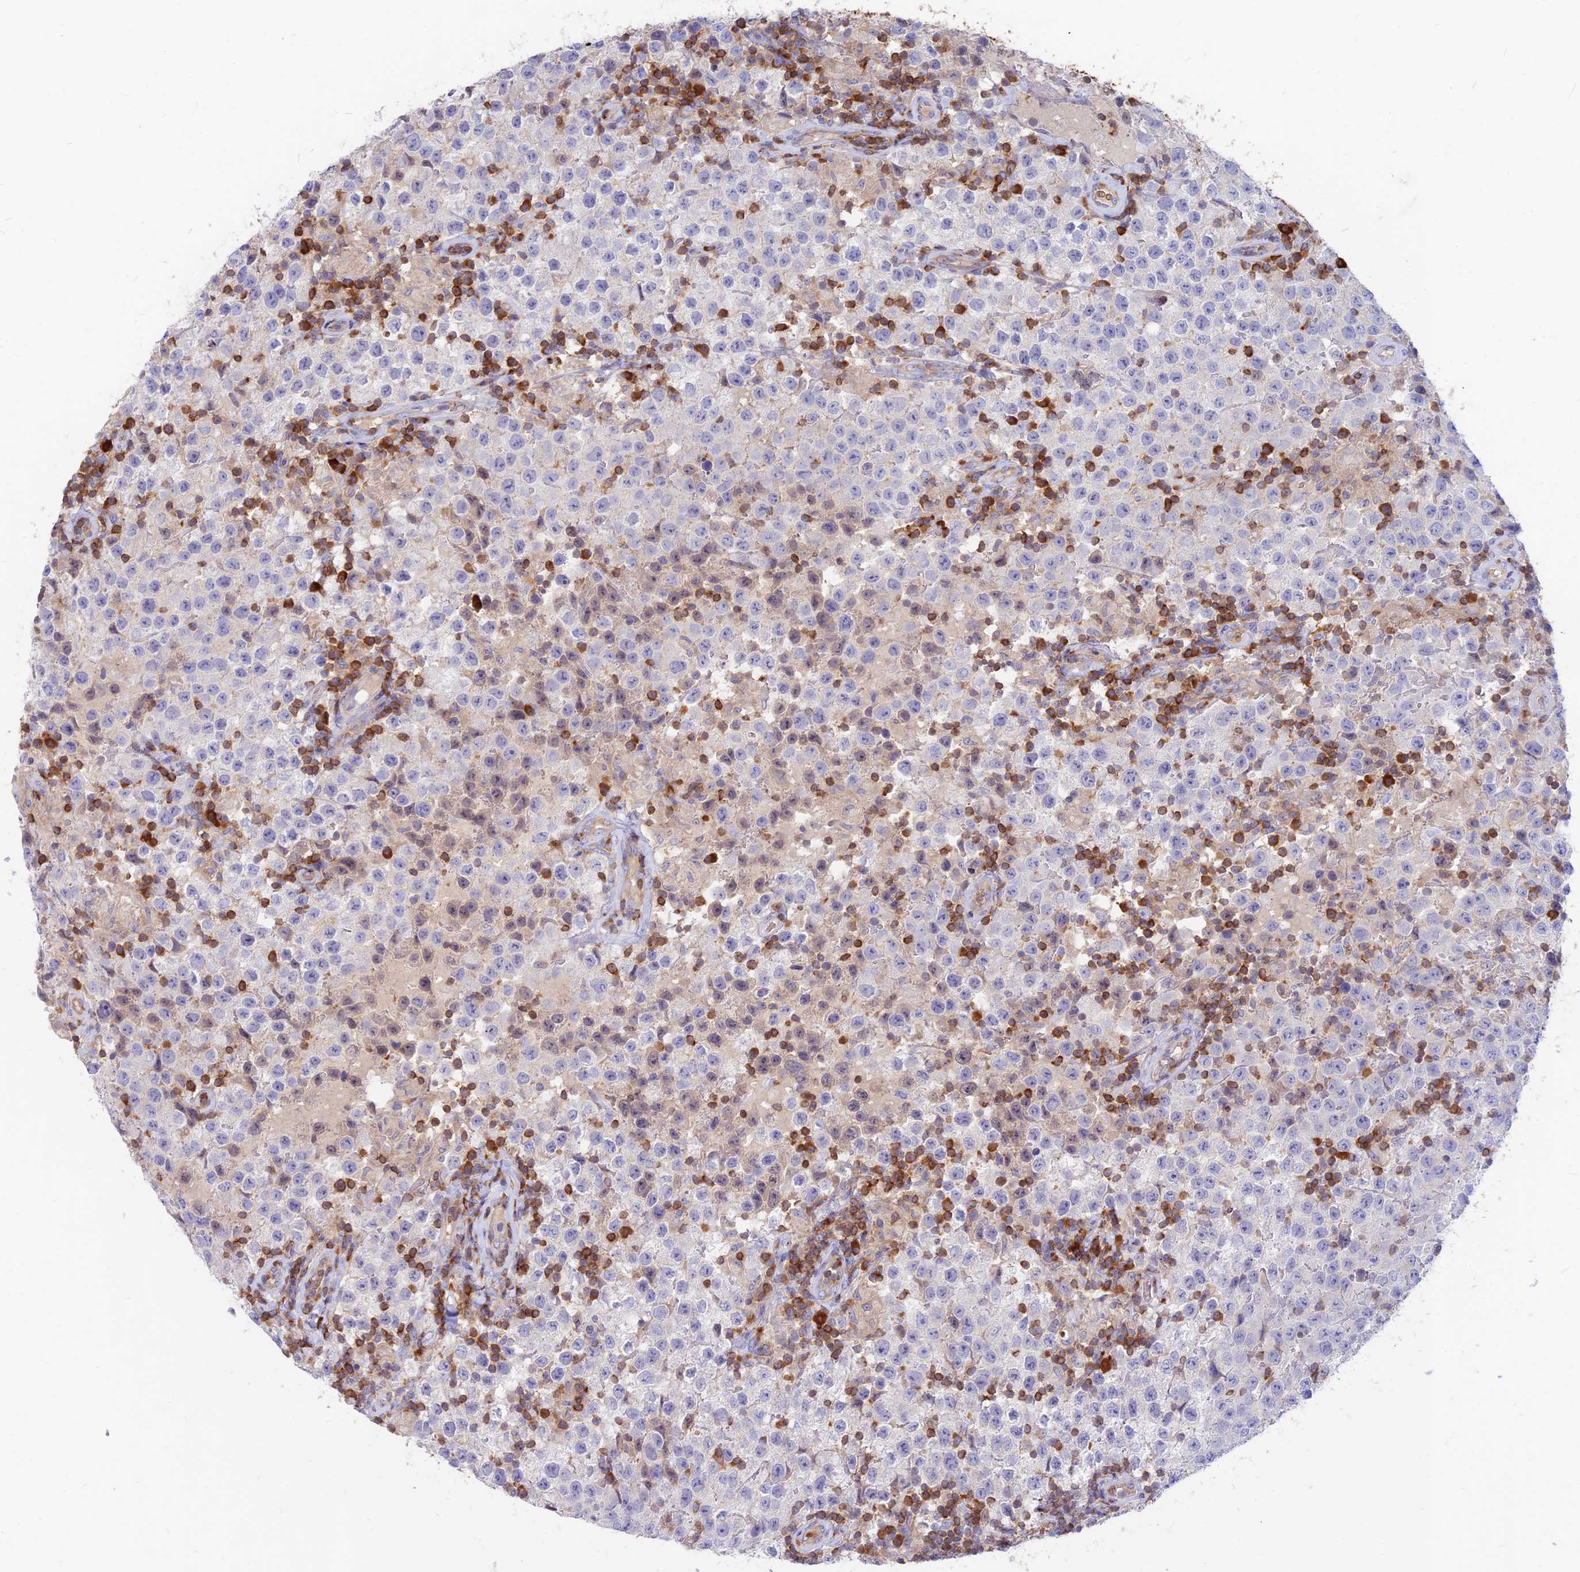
{"staining": {"intensity": "negative", "quantity": "none", "location": "none"}, "tissue": "testis cancer", "cell_type": "Tumor cells", "image_type": "cancer", "snomed": [{"axis": "morphology", "description": "Seminoma, NOS"}, {"axis": "morphology", "description": "Carcinoma, Embryonal, NOS"}, {"axis": "topography", "description": "Testis"}], "caption": "This photomicrograph is of embryonal carcinoma (testis) stained with immunohistochemistry (IHC) to label a protein in brown with the nuclei are counter-stained blue. There is no positivity in tumor cells. (DAB (3,3'-diaminobenzidine) immunohistochemistry with hematoxylin counter stain).", "gene": "DENND2D", "patient": {"sex": "male", "age": 41}}